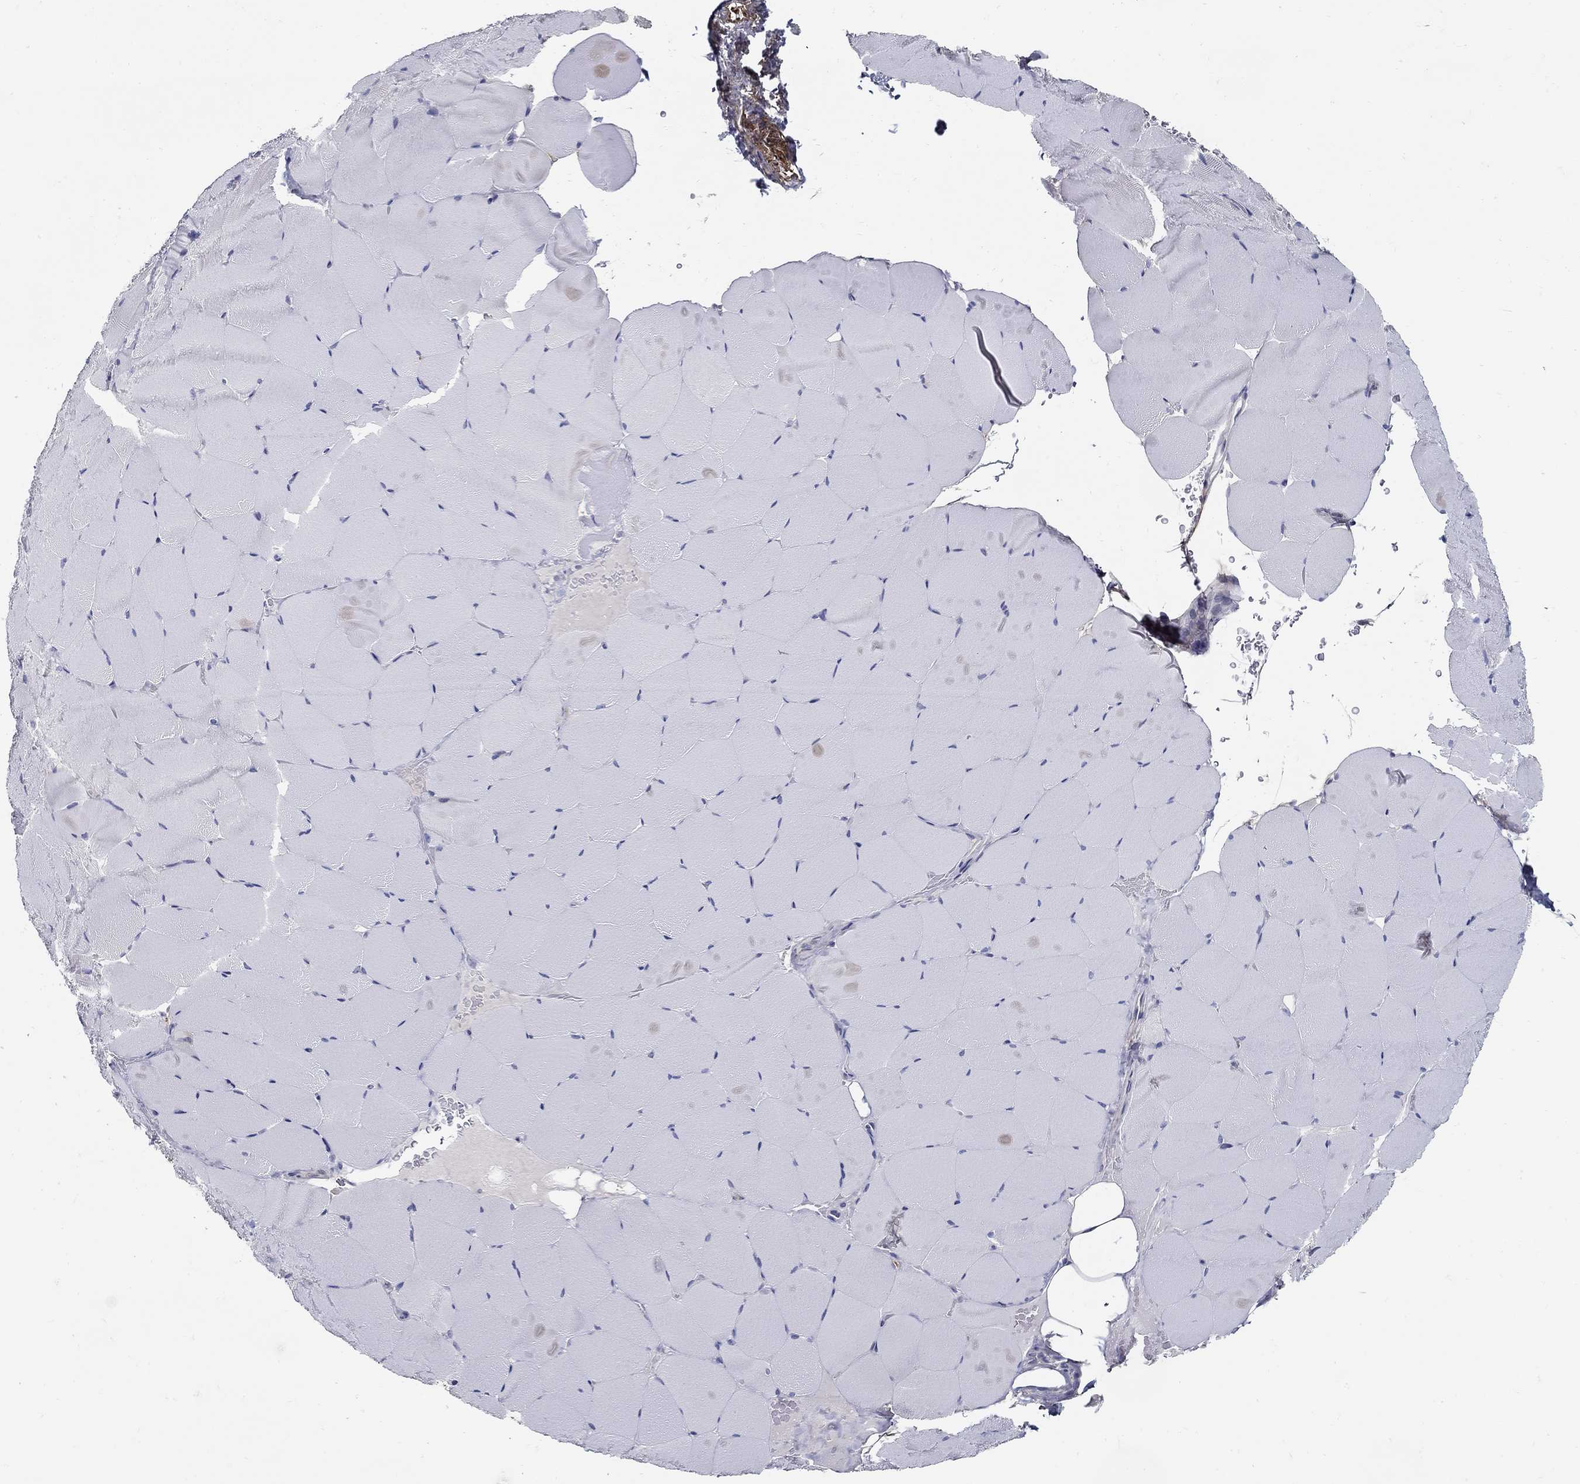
{"staining": {"intensity": "negative", "quantity": "none", "location": "none"}, "tissue": "skeletal muscle", "cell_type": "Myocytes", "image_type": "normal", "snomed": [{"axis": "morphology", "description": "Normal tissue, NOS"}, {"axis": "topography", "description": "Skeletal muscle"}], "caption": "Immunohistochemistry micrograph of benign skeletal muscle stained for a protein (brown), which exhibits no positivity in myocytes.", "gene": "TGFBI", "patient": {"sex": "female", "age": 37}}